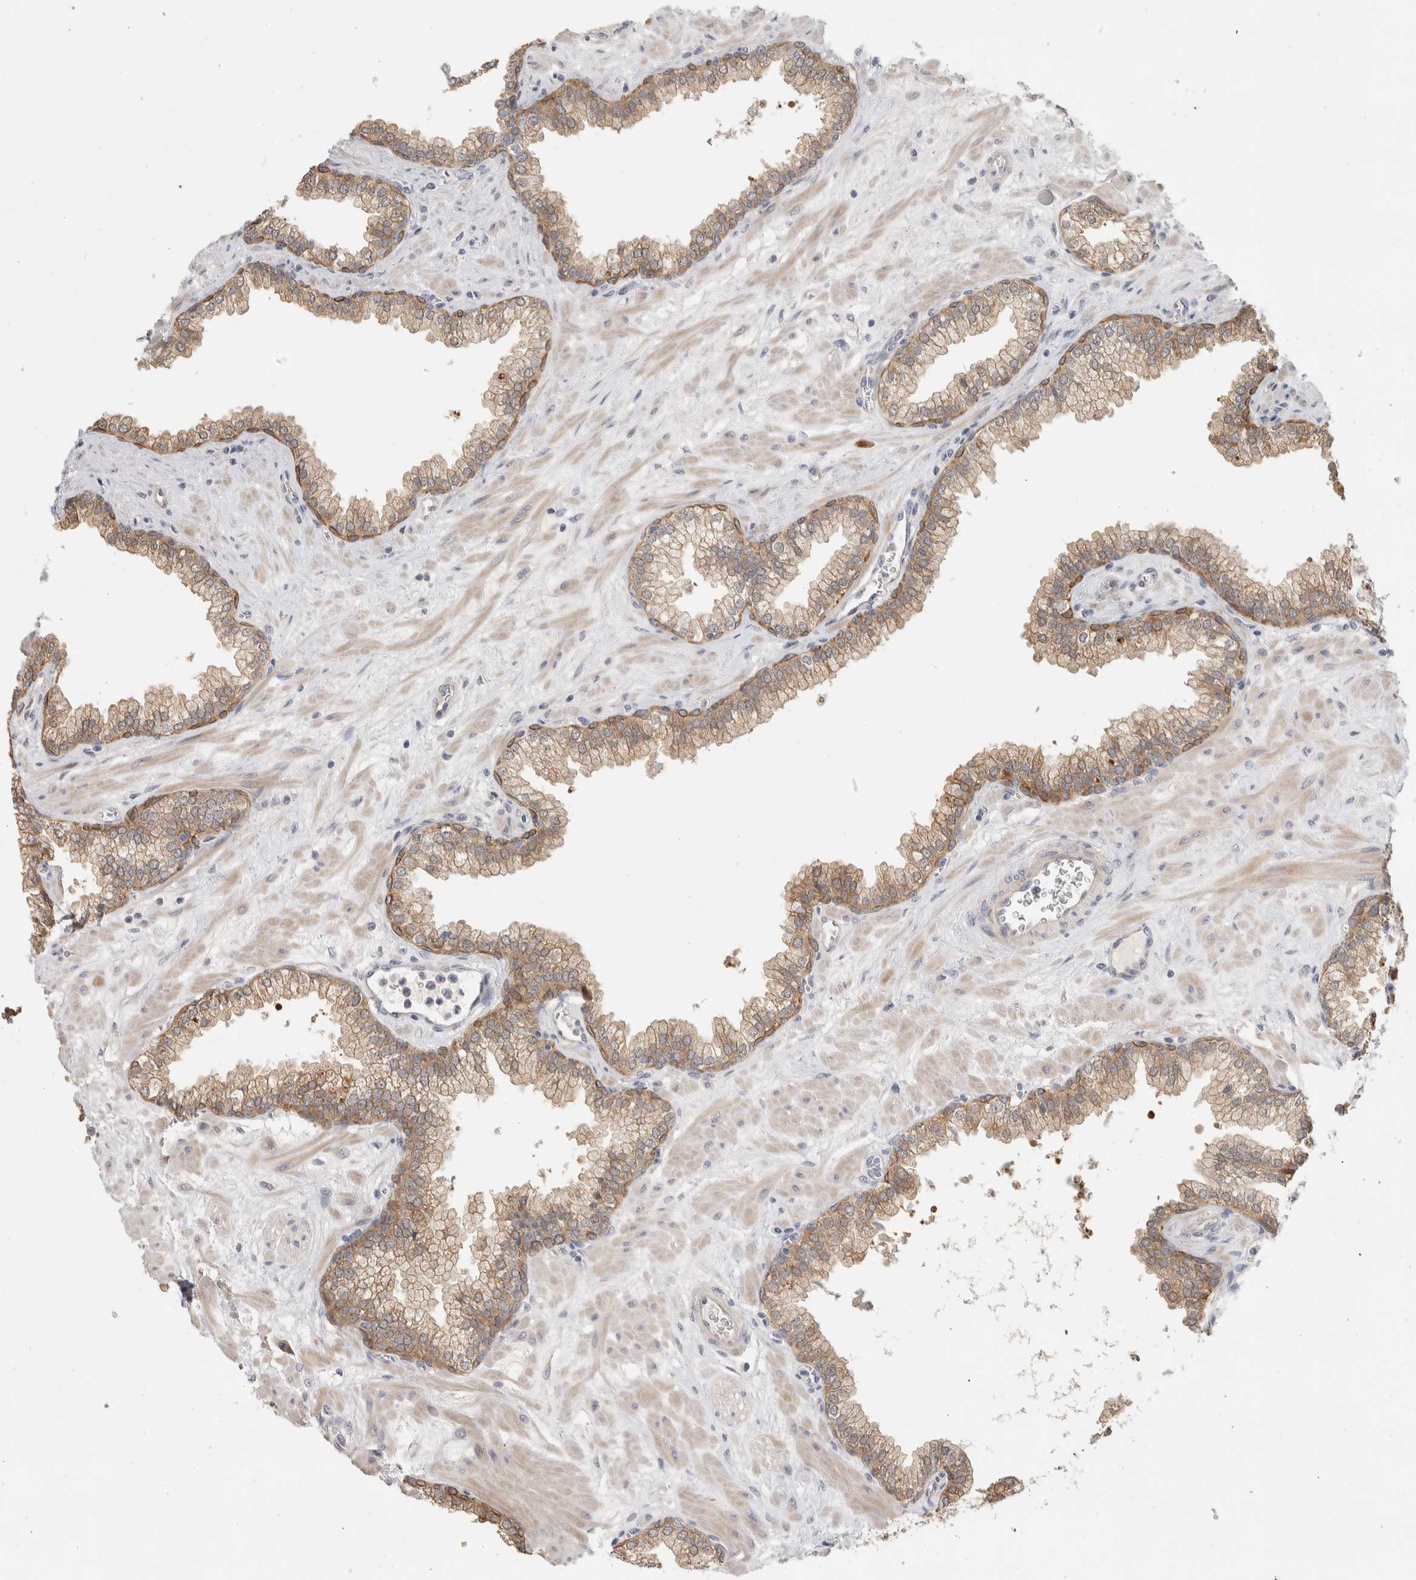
{"staining": {"intensity": "moderate", "quantity": ">75%", "location": "cytoplasmic/membranous"}, "tissue": "prostate", "cell_type": "Glandular cells", "image_type": "normal", "snomed": [{"axis": "morphology", "description": "Normal tissue, NOS"}, {"axis": "morphology", "description": "Urothelial carcinoma, Low grade"}, {"axis": "topography", "description": "Urinary bladder"}, {"axis": "topography", "description": "Prostate"}], "caption": "The immunohistochemical stain highlights moderate cytoplasmic/membranous positivity in glandular cells of benign prostate. Using DAB (brown) and hematoxylin (blue) stains, captured at high magnification using brightfield microscopy.", "gene": "DCXR", "patient": {"sex": "male", "age": 60}}